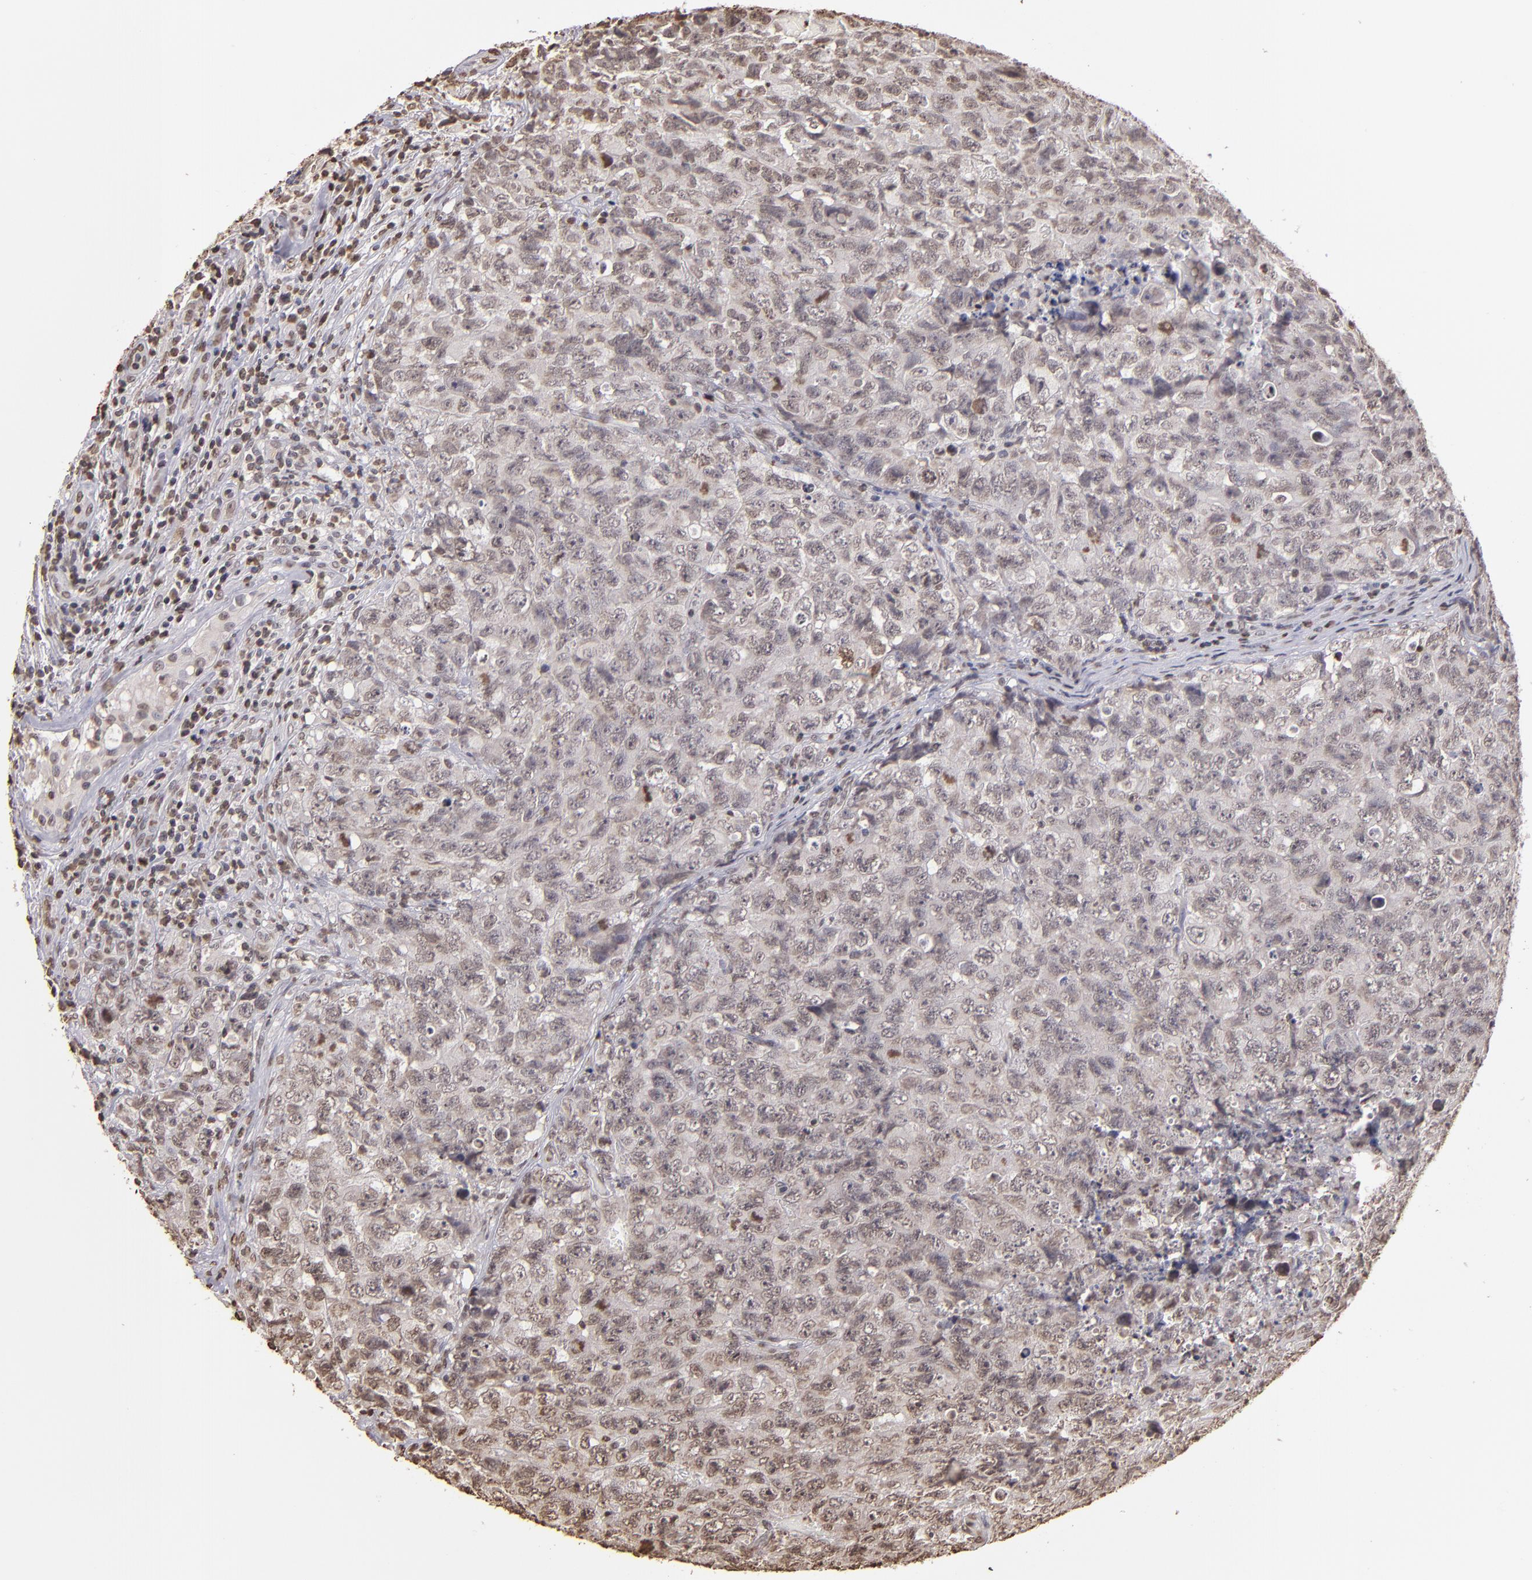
{"staining": {"intensity": "weak", "quantity": "<25%", "location": "nuclear"}, "tissue": "testis cancer", "cell_type": "Tumor cells", "image_type": "cancer", "snomed": [{"axis": "morphology", "description": "Carcinoma, Embryonal, NOS"}, {"axis": "topography", "description": "Testis"}], "caption": "Histopathology image shows no protein positivity in tumor cells of testis cancer (embryonal carcinoma) tissue.", "gene": "LBX1", "patient": {"sex": "male", "age": 31}}